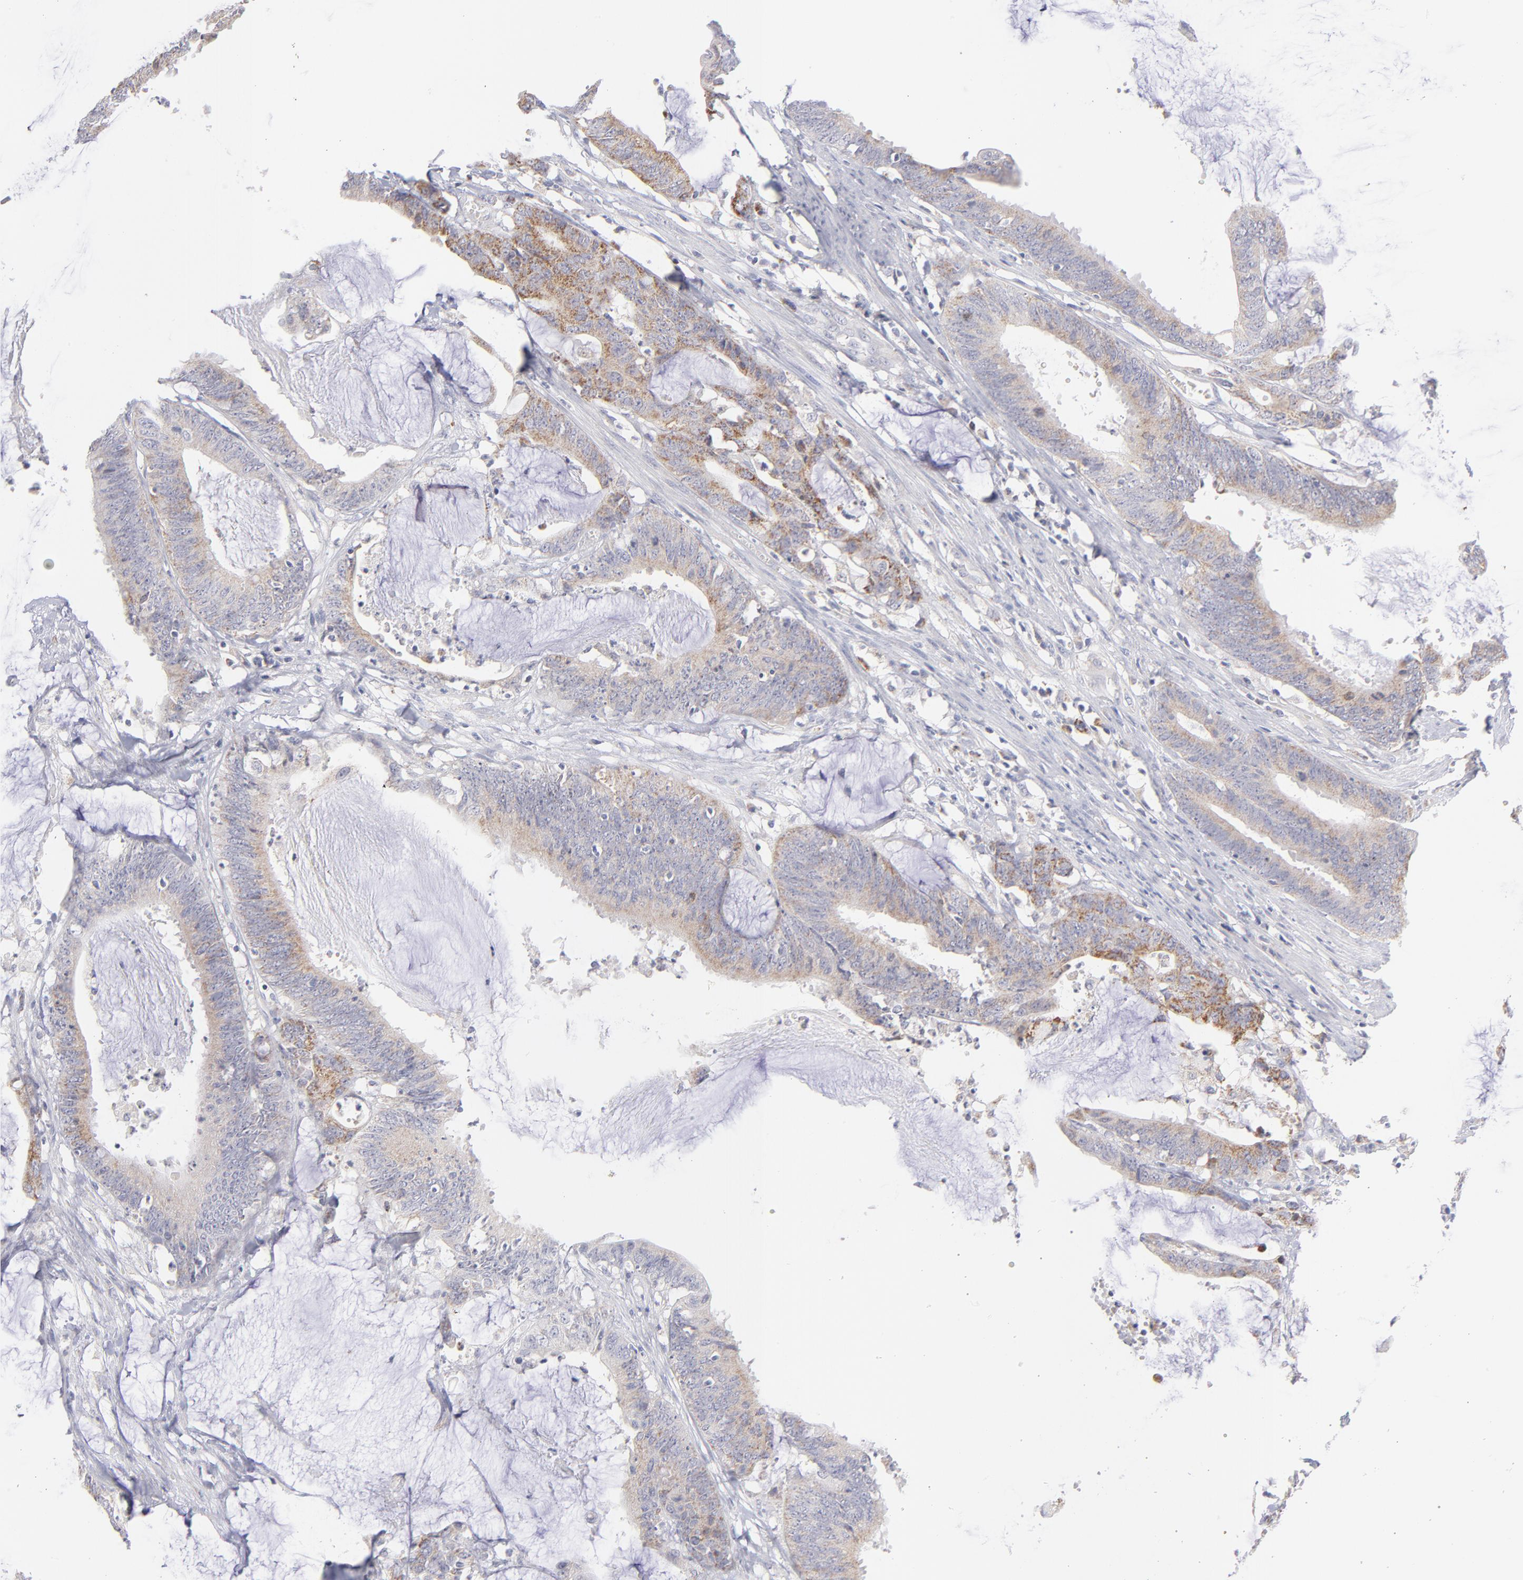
{"staining": {"intensity": "moderate", "quantity": ">75%", "location": "cytoplasmic/membranous"}, "tissue": "colorectal cancer", "cell_type": "Tumor cells", "image_type": "cancer", "snomed": [{"axis": "morphology", "description": "Adenocarcinoma, NOS"}, {"axis": "topography", "description": "Rectum"}], "caption": "The histopathology image displays staining of colorectal cancer, revealing moderate cytoplasmic/membranous protein positivity (brown color) within tumor cells.", "gene": "MTHFD2", "patient": {"sex": "female", "age": 66}}